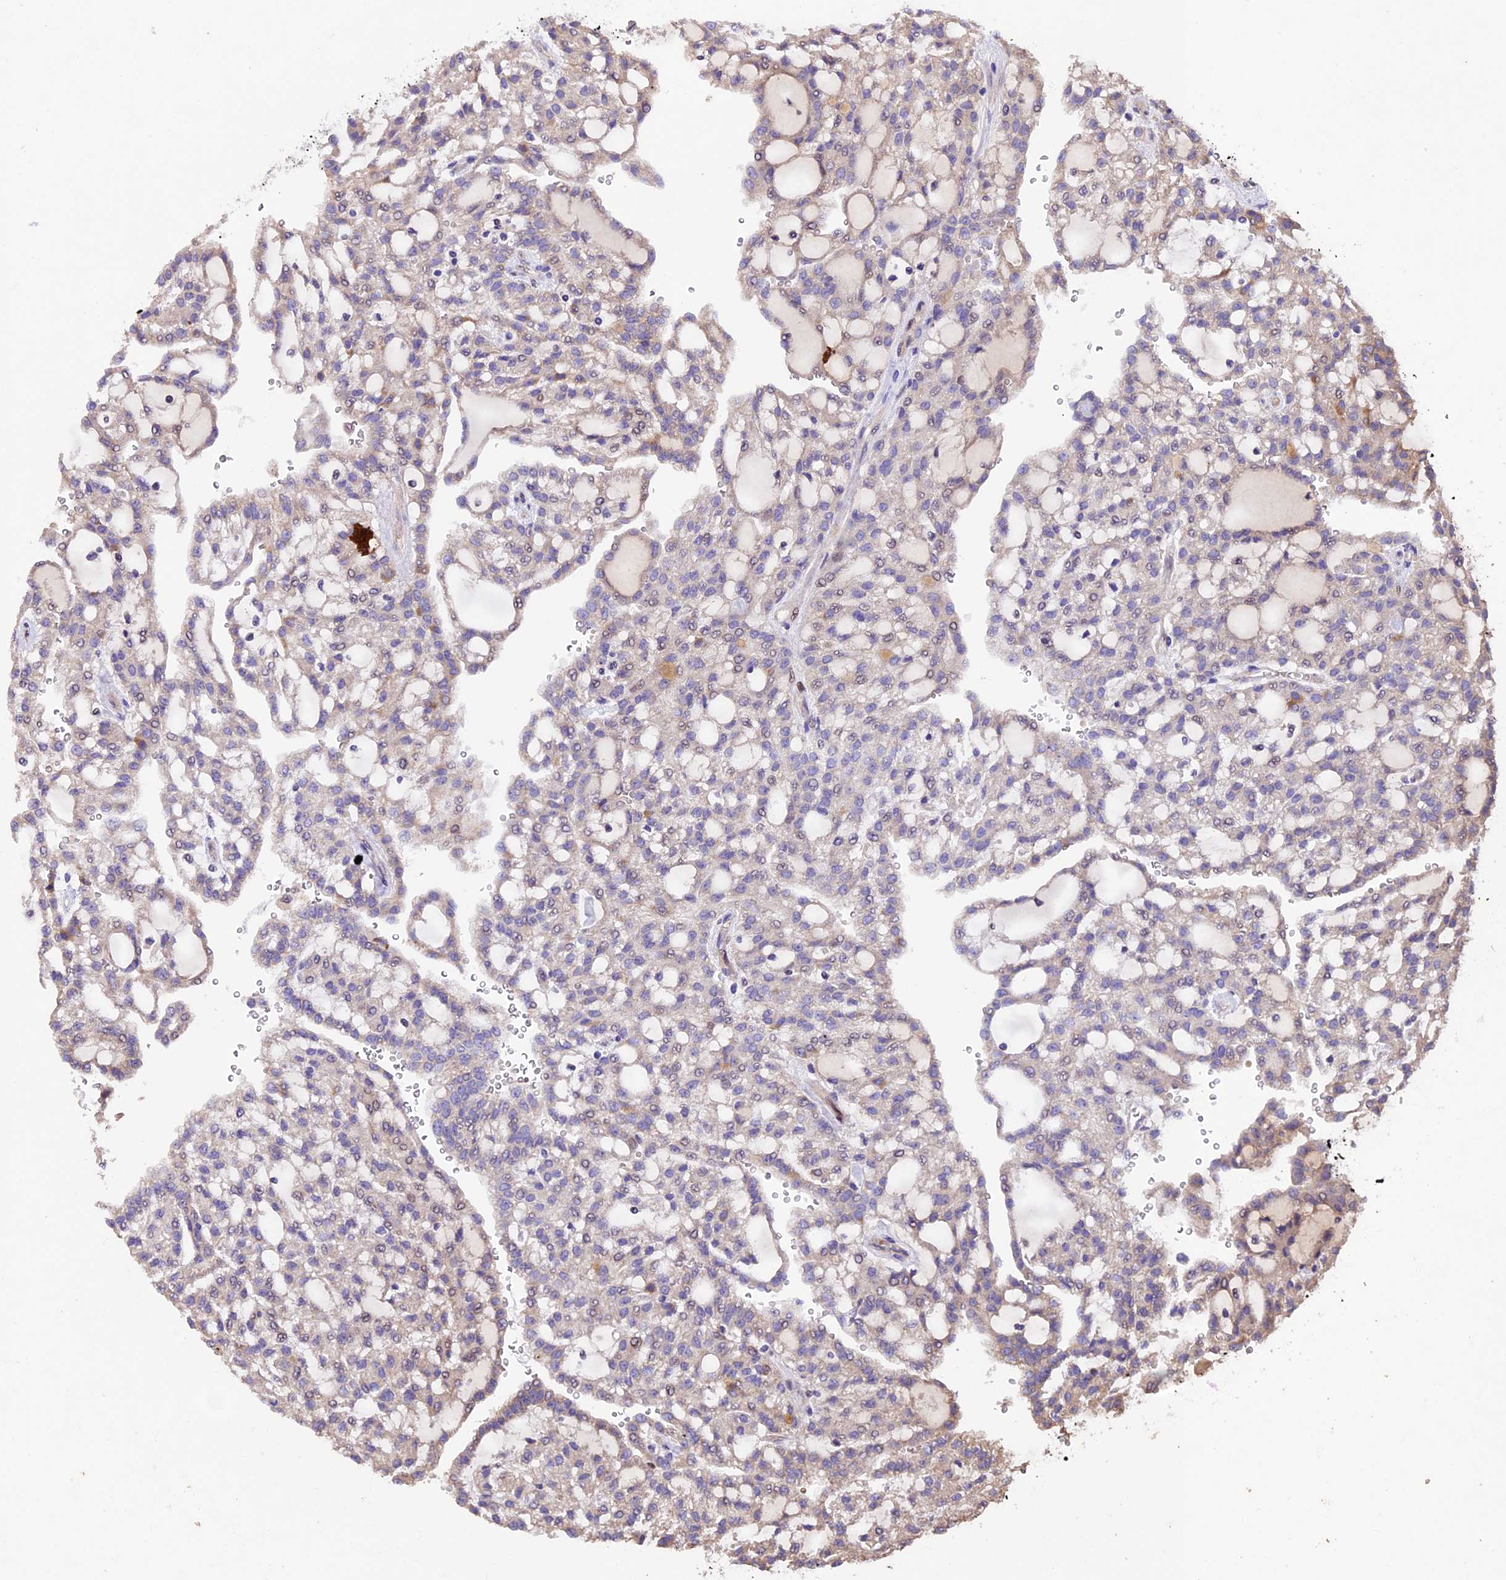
{"staining": {"intensity": "weak", "quantity": "<25%", "location": "cytoplasmic/membranous"}, "tissue": "renal cancer", "cell_type": "Tumor cells", "image_type": "cancer", "snomed": [{"axis": "morphology", "description": "Adenocarcinoma, NOS"}, {"axis": "topography", "description": "Kidney"}], "caption": "Histopathology image shows no significant protein positivity in tumor cells of renal cancer.", "gene": "SBNO2", "patient": {"sex": "male", "age": 63}}